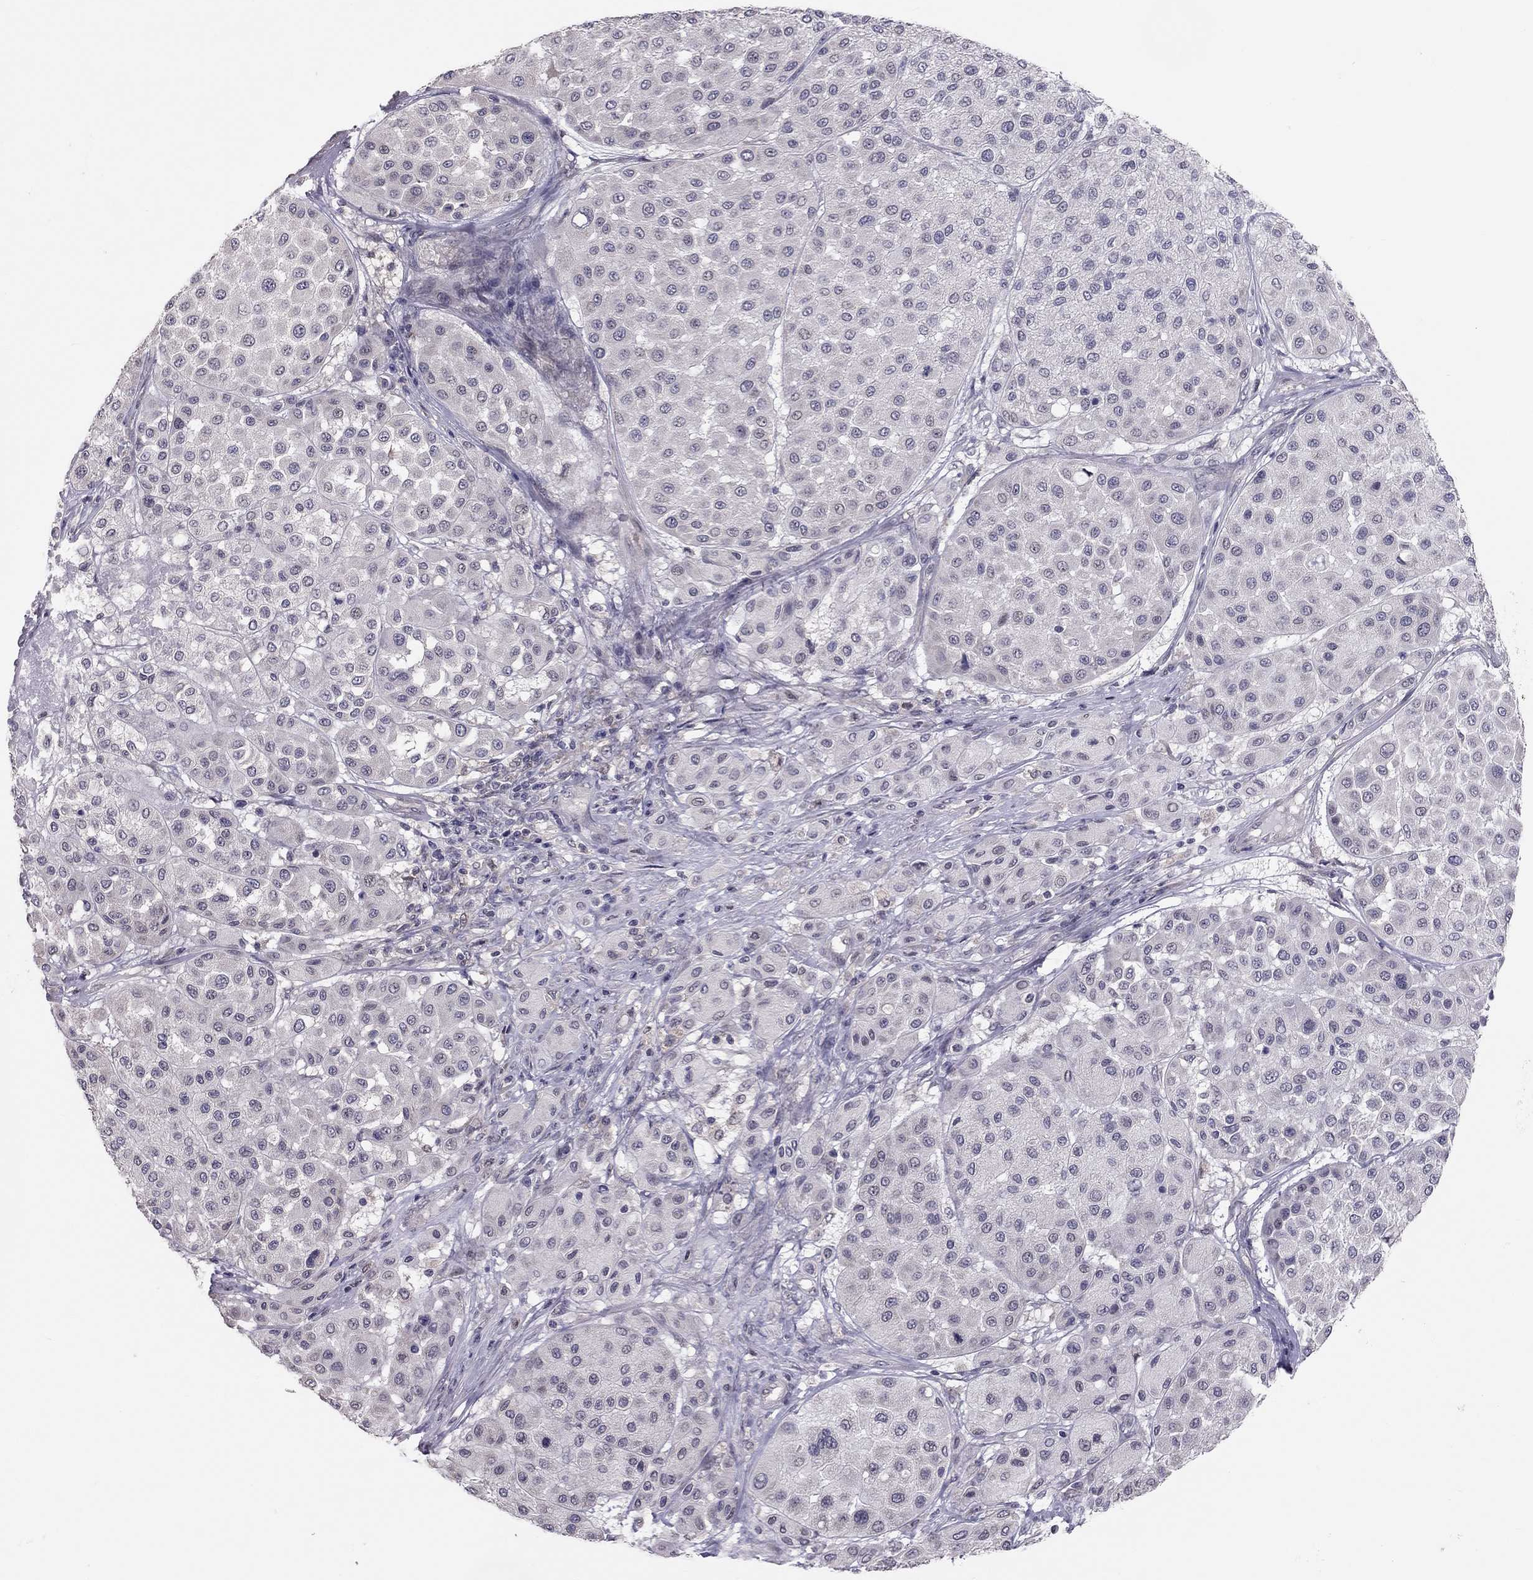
{"staining": {"intensity": "negative", "quantity": "none", "location": "none"}, "tissue": "melanoma", "cell_type": "Tumor cells", "image_type": "cancer", "snomed": [{"axis": "morphology", "description": "Malignant melanoma, Metastatic site"}, {"axis": "topography", "description": "Smooth muscle"}], "caption": "Immunohistochemistry of melanoma displays no staining in tumor cells. (Immunohistochemistry (ihc), brightfield microscopy, high magnification).", "gene": "HSF2BP", "patient": {"sex": "male", "age": 41}}